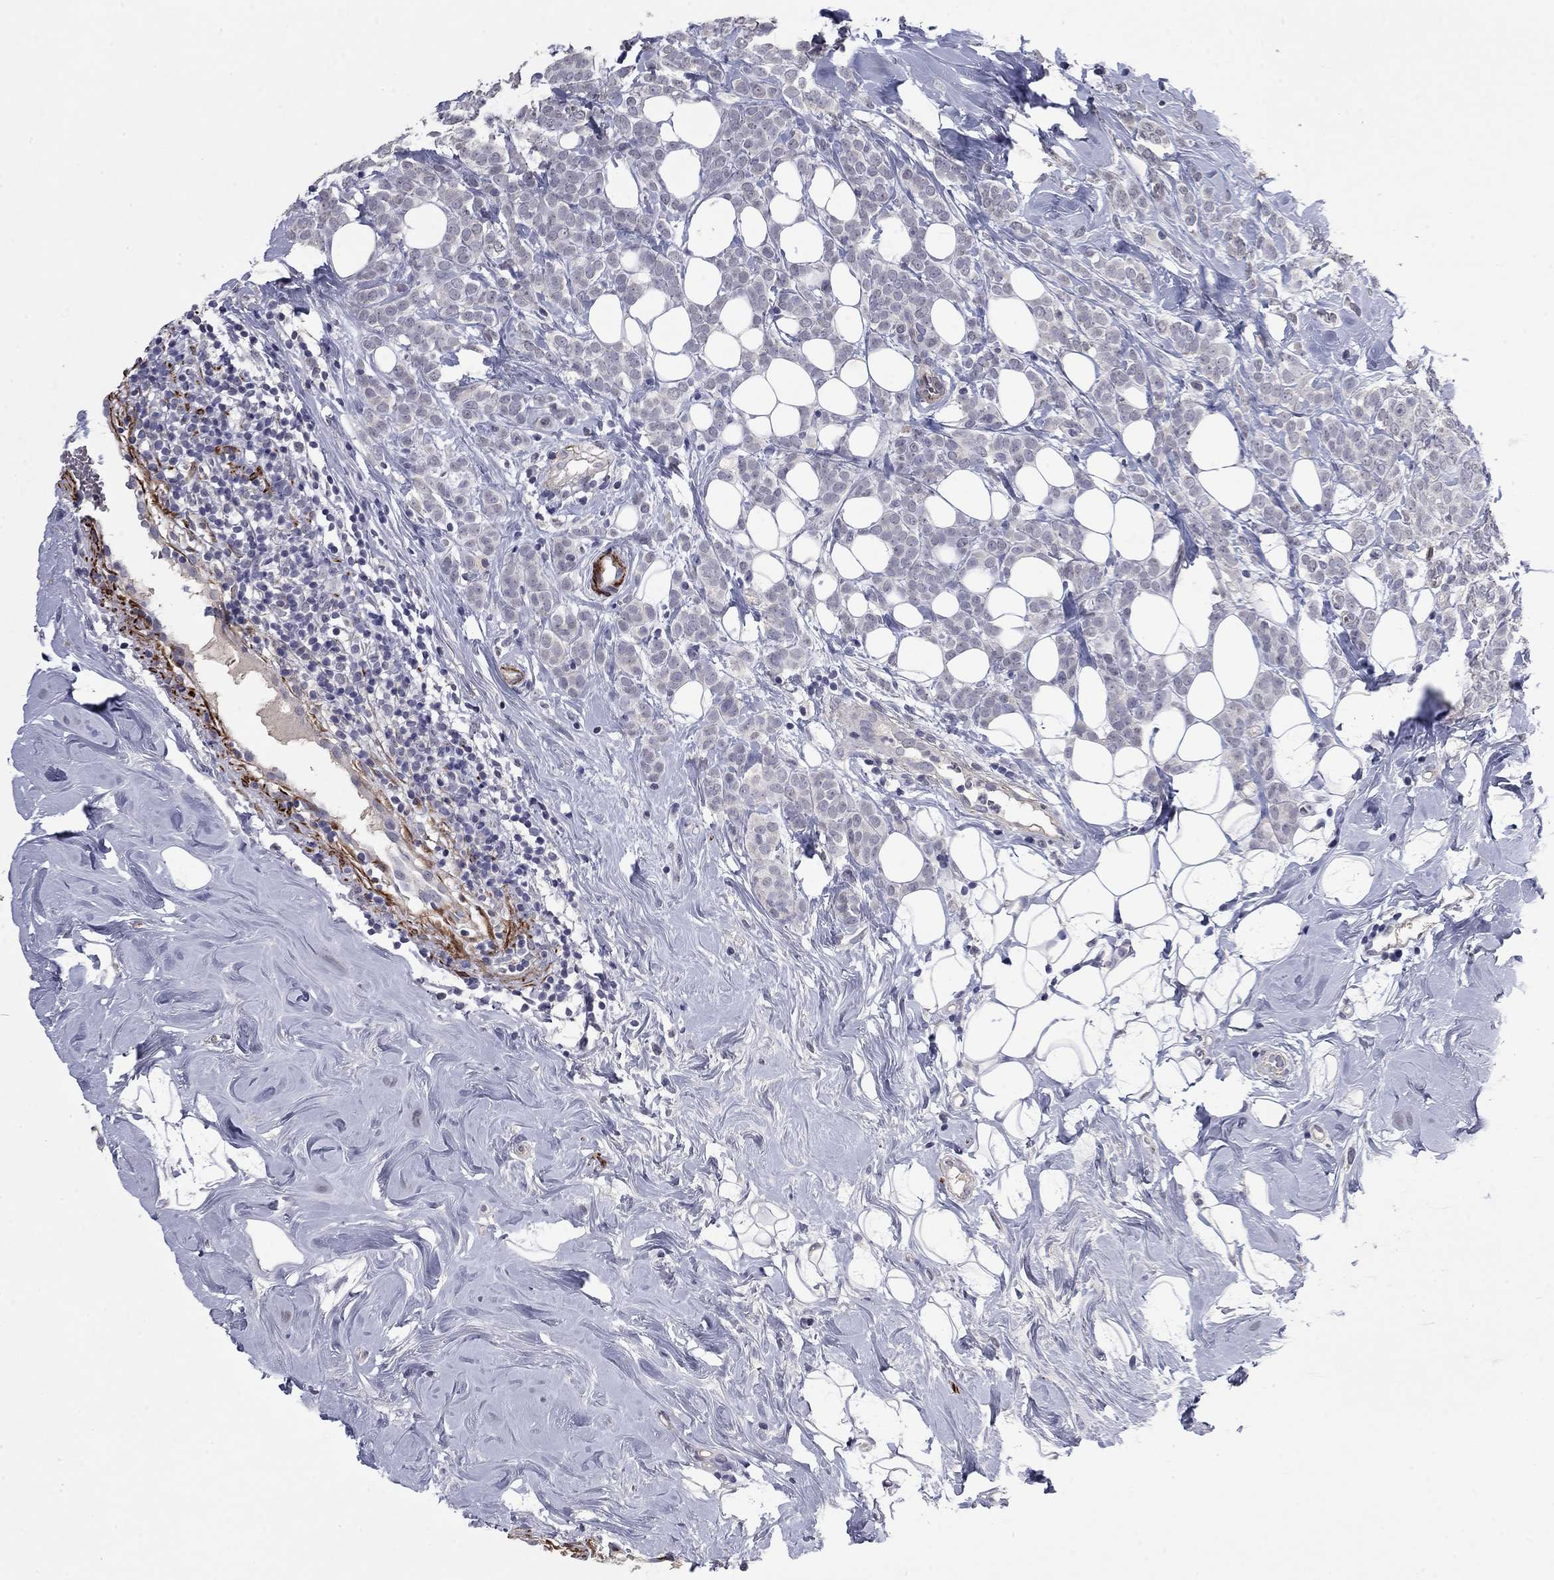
{"staining": {"intensity": "negative", "quantity": "none", "location": "none"}, "tissue": "breast cancer", "cell_type": "Tumor cells", "image_type": "cancer", "snomed": [{"axis": "morphology", "description": "Lobular carcinoma"}, {"axis": "topography", "description": "Breast"}], "caption": "Image shows no protein expression in tumor cells of lobular carcinoma (breast) tissue. The staining was performed using DAB (3,3'-diaminobenzidine) to visualize the protein expression in brown, while the nuclei were stained in blue with hematoxylin (Magnification: 20x).", "gene": "IP6K3", "patient": {"sex": "female", "age": 49}}